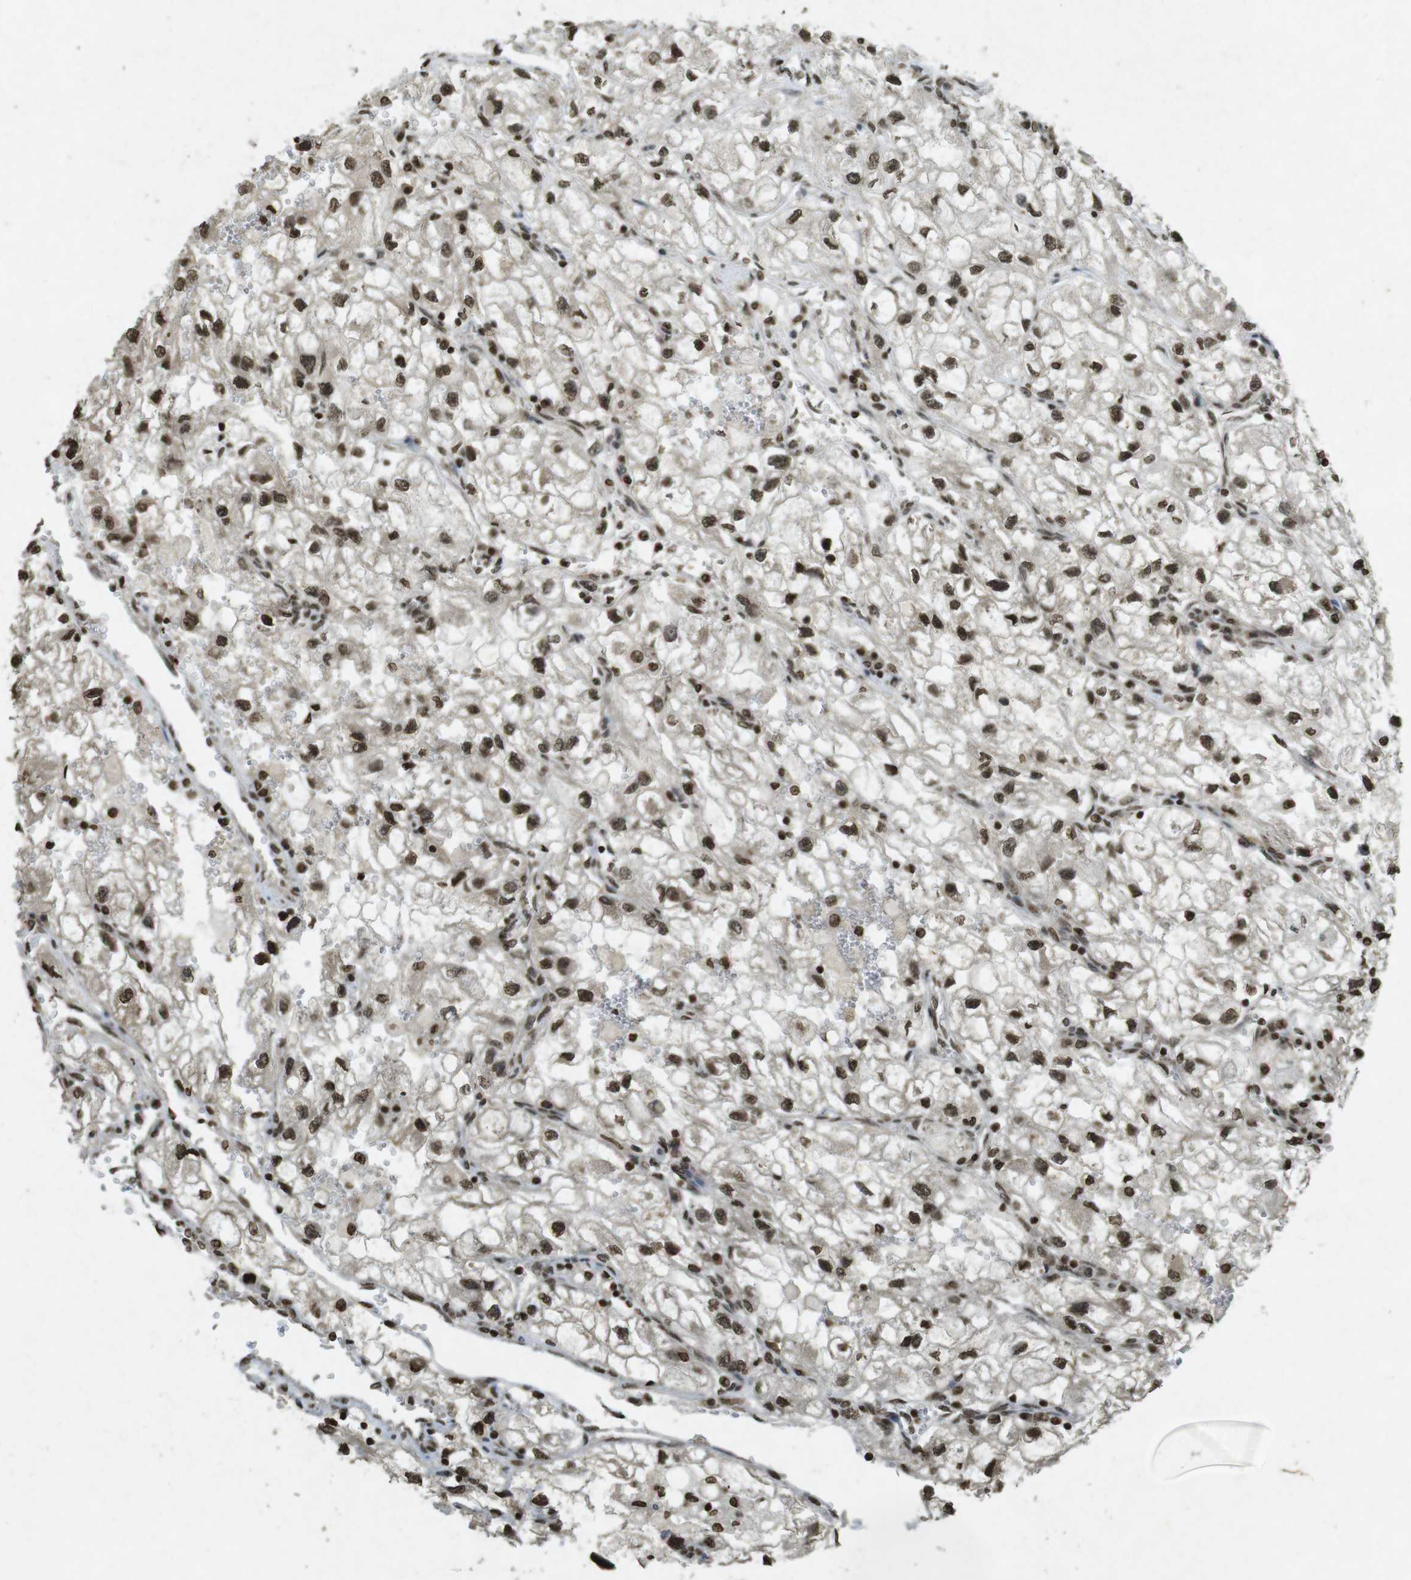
{"staining": {"intensity": "strong", "quantity": ">75%", "location": "nuclear"}, "tissue": "renal cancer", "cell_type": "Tumor cells", "image_type": "cancer", "snomed": [{"axis": "morphology", "description": "Adenocarcinoma, NOS"}, {"axis": "topography", "description": "Kidney"}], "caption": "Immunohistochemistry (IHC) image of adenocarcinoma (renal) stained for a protein (brown), which demonstrates high levels of strong nuclear staining in about >75% of tumor cells.", "gene": "ORC4", "patient": {"sex": "female", "age": 70}}